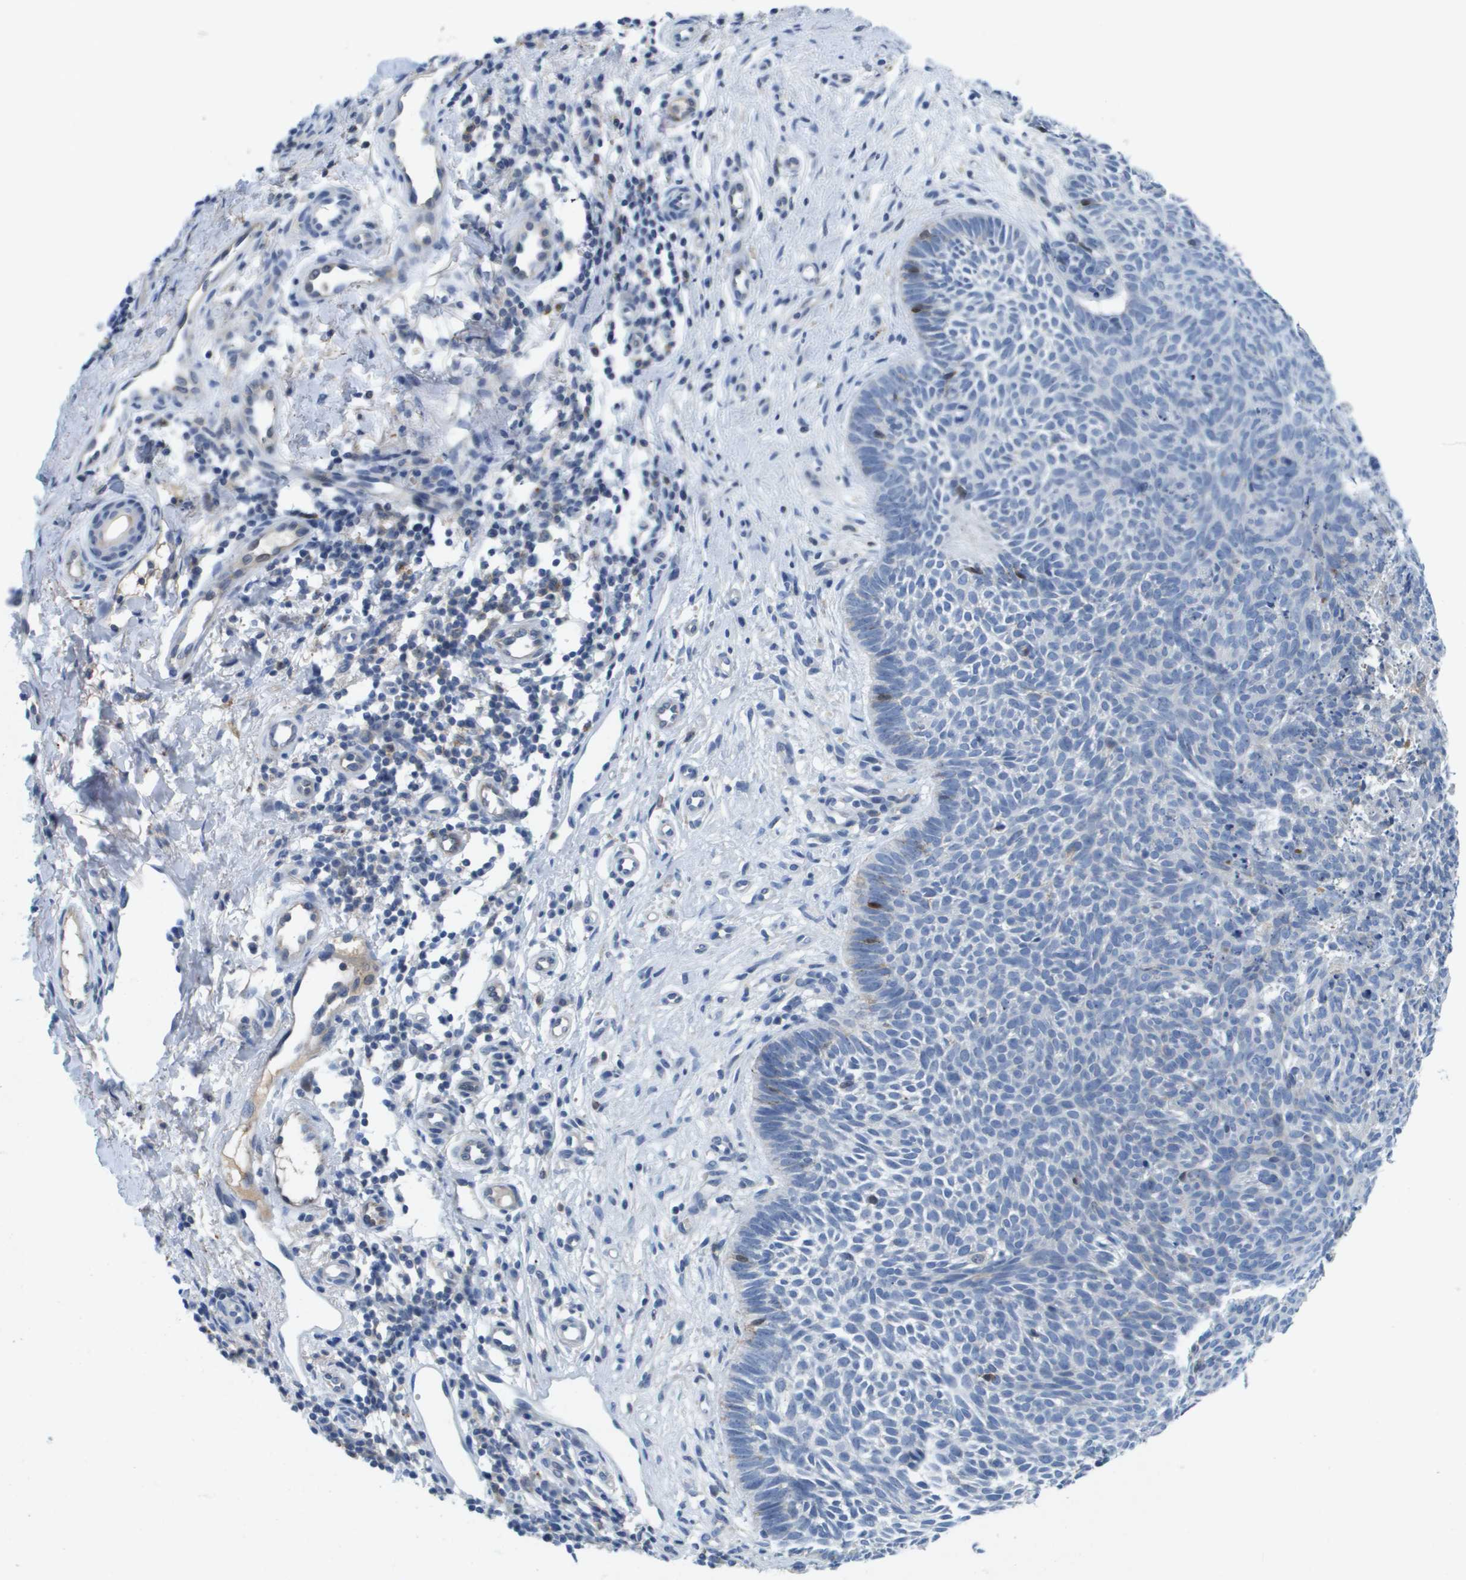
{"staining": {"intensity": "negative", "quantity": "none", "location": "none"}, "tissue": "skin cancer", "cell_type": "Tumor cells", "image_type": "cancer", "snomed": [{"axis": "morphology", "description": "Basal cell carcinoma"}, {"axis": "topography", "description": "Skin"}], "caption": "IHC of basal cell carcinoma (skin) exhibits no staining in tumor cells.", "gene": "LIPG", "patient": {"sex": "male", "age": 60}}